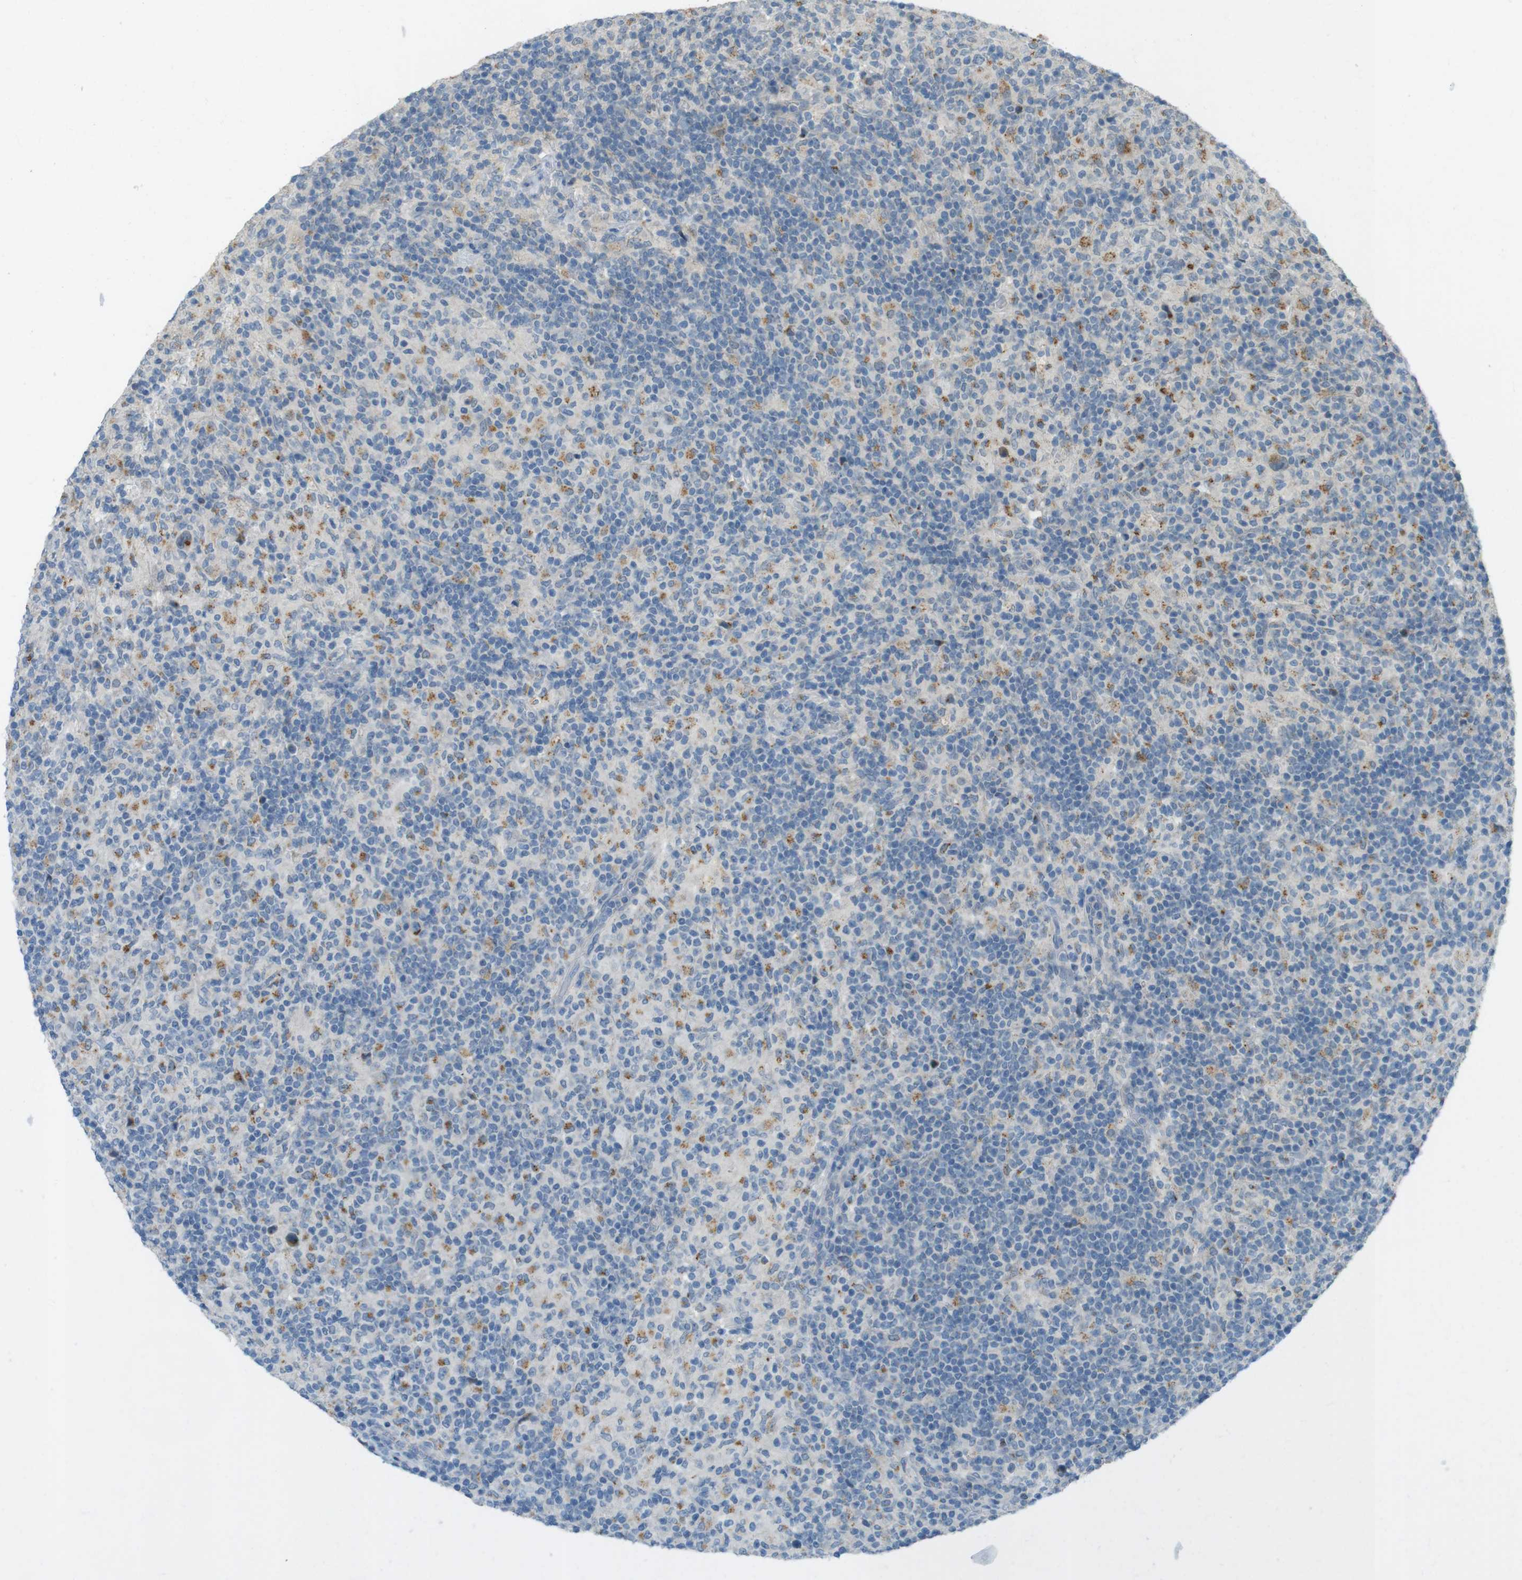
{"staining": {"intensity": "moderate", "quantity": "<25%", "location": "cytoplasmic/membranous"}, "tissue": "lymphoma", "cell_type": "Tumor cells", "image_type": "cancer", "snomed": [{"axis": "morphology", "description": "Hodgkin's disease, NOS"}, {"axis": "topography", "description": "Lymph node"}], "caption": "Human Hodgkin's disease stained for a protein (brown) displays moderate cytoplasmic/membranous positive staining in about <25% of tumor cells.", "gene": "UGT8", "patient": {"sex": "male", "age": 70}}